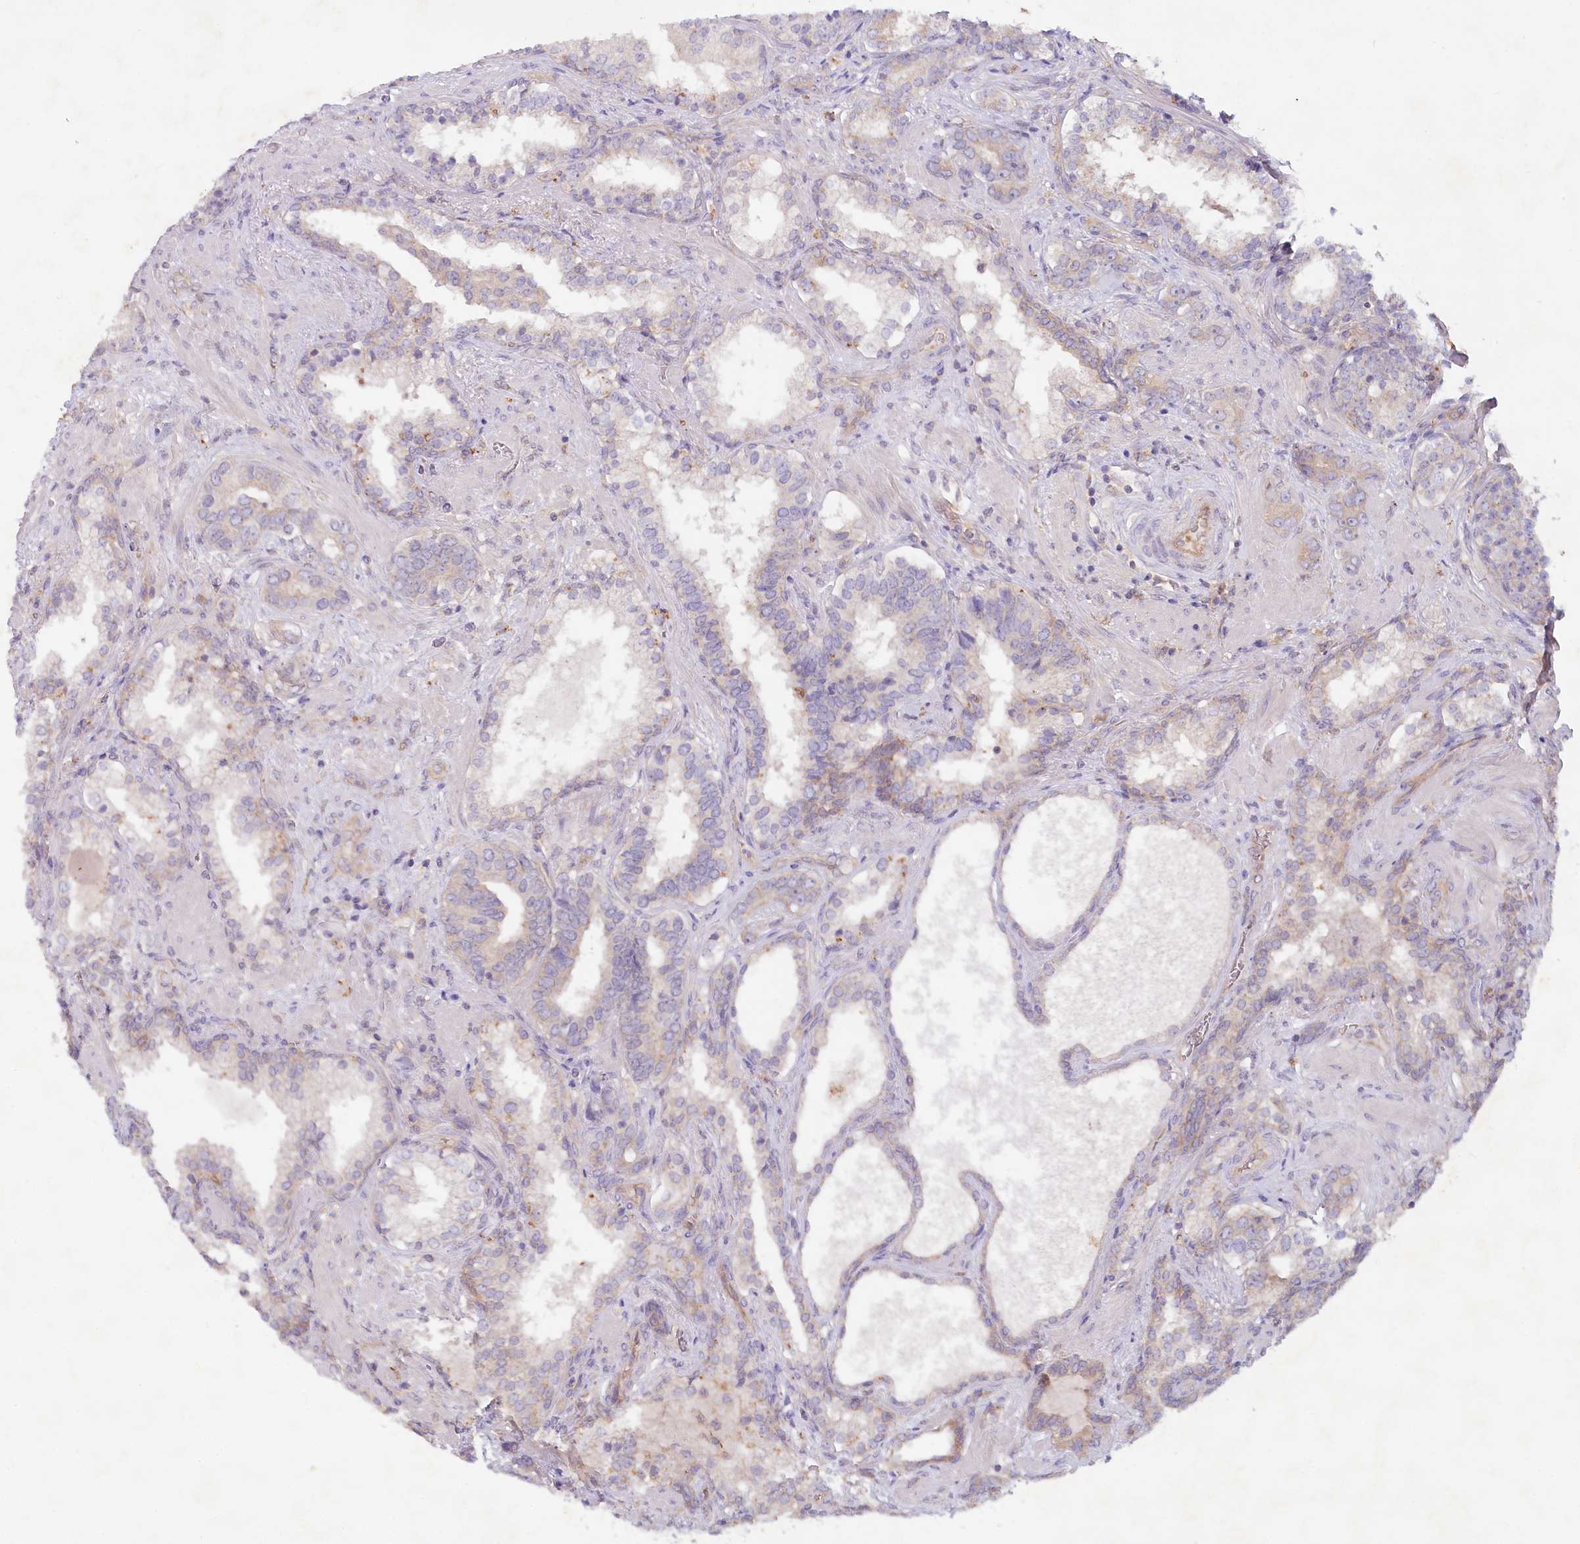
{"staining": {"intensity": "negative", "quantity": "none", "location": "none"}, "tissue": "prostate cancer", "cell_type": "Tumor cells", "image_type": "cancer", "snomed": [{"axis": "morphology", "description": "Adenocarcinoma, High grade"}, {"axis": "topography", "description": "Prostate"}], "caption": "The IHC micrograph has no significant staining in tumor cells of prostate cancer (adenocarcinoma (high-grade)) tissue.", "gene": "TNIP1", "patient": {"sex": "male", "age": 58}}